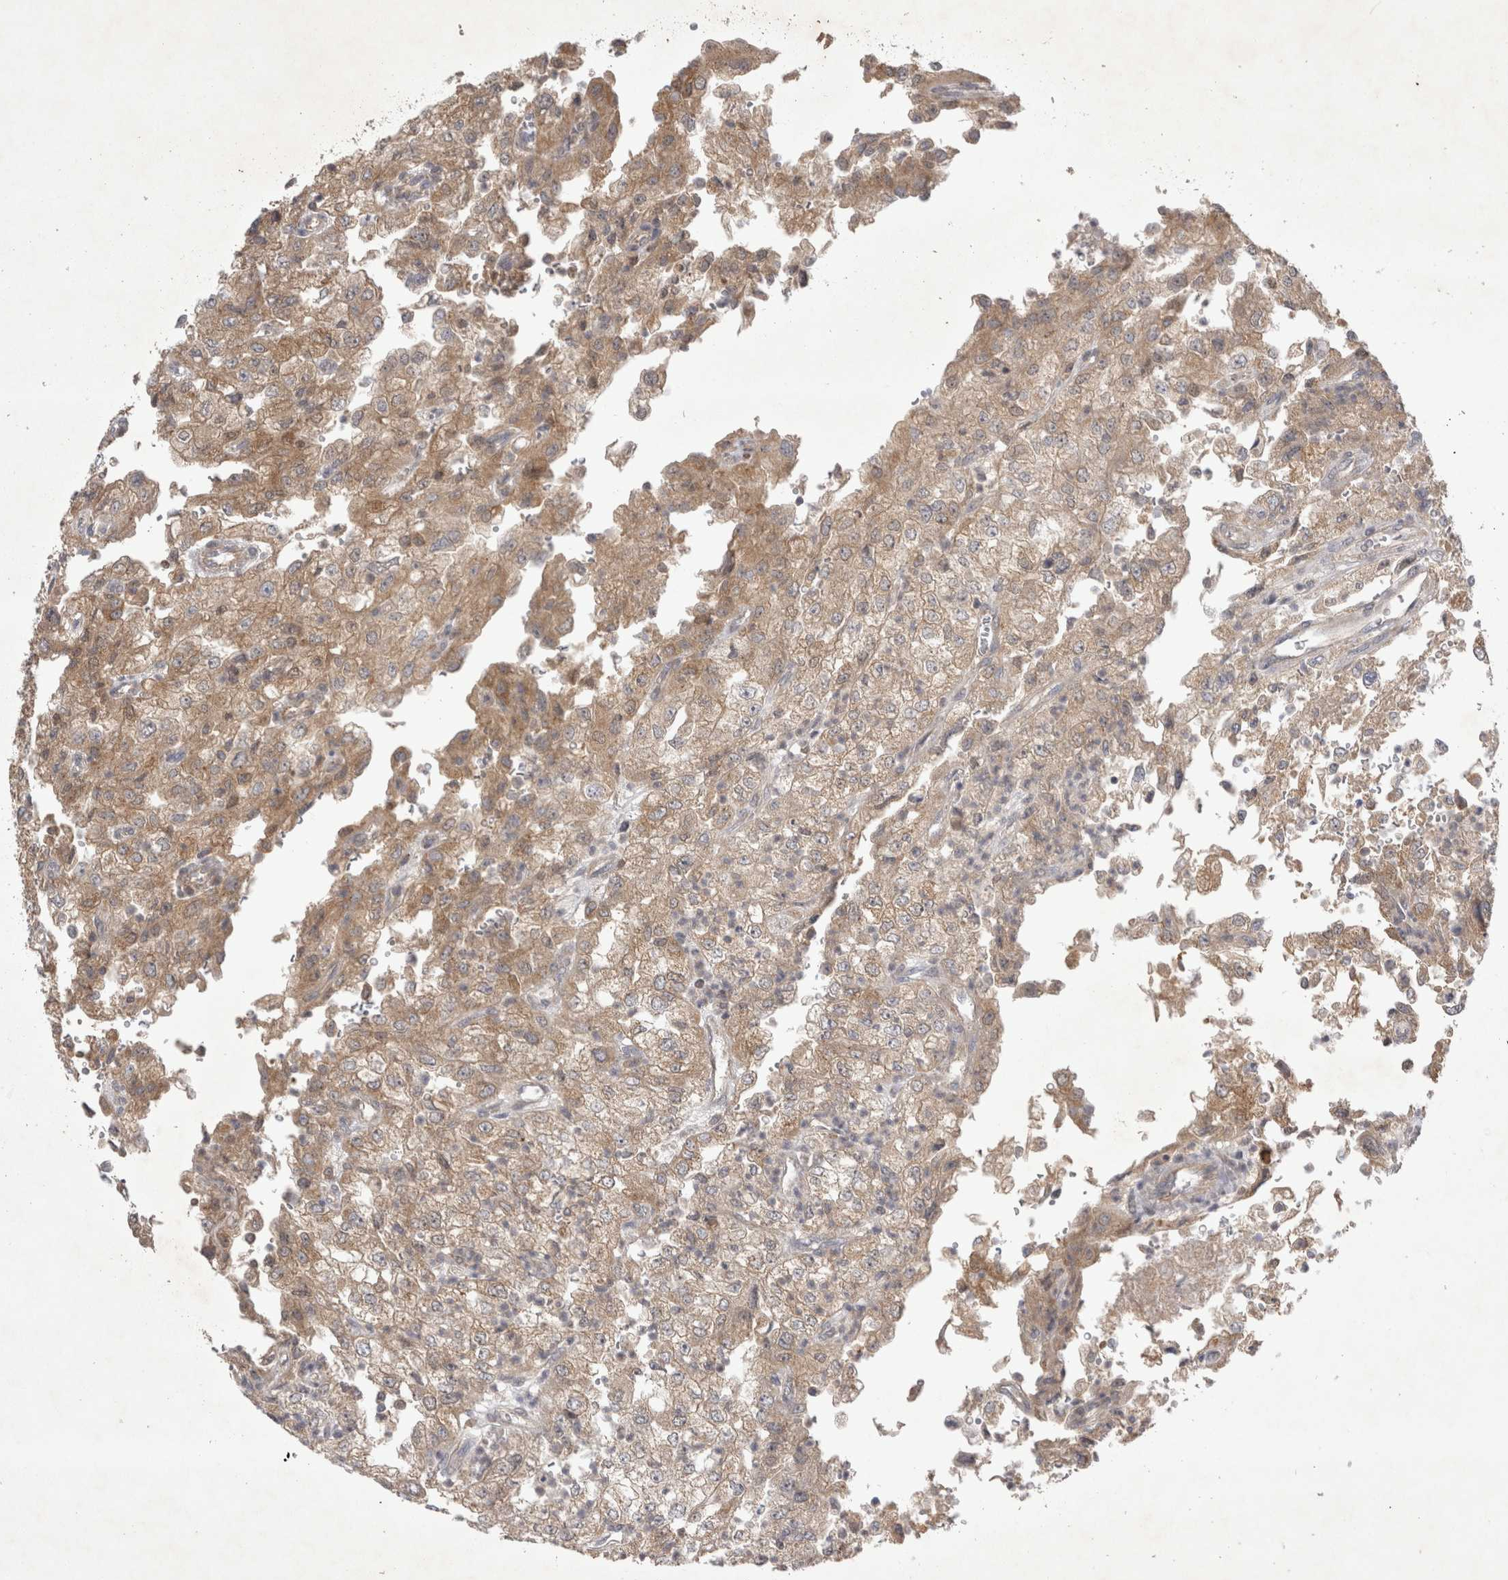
{"staining": {"intensity": "moderate", "quantity": ">75%", "location": "cytoplasmic/membranous"}, "tissue": "renal cancer", "cell_type": "Tumor cells", "image_type": "cancer", "snomed": [{"axis": "morphology", "description": "Adenocarcinoma, NOS"}, {"axis": "topography", "description": "Kidney"}], "caption": "Immunohistochemical staining of human renal cancer shows medium levels of moderate cytoplasmic/membranous protein positivity in about >75% of tumor cells. The protein of interest is shown in brown color, while the nuclei are stained blue.", "gene": "SRD5A3", "patient": {"sex": "female", "age": 54}}